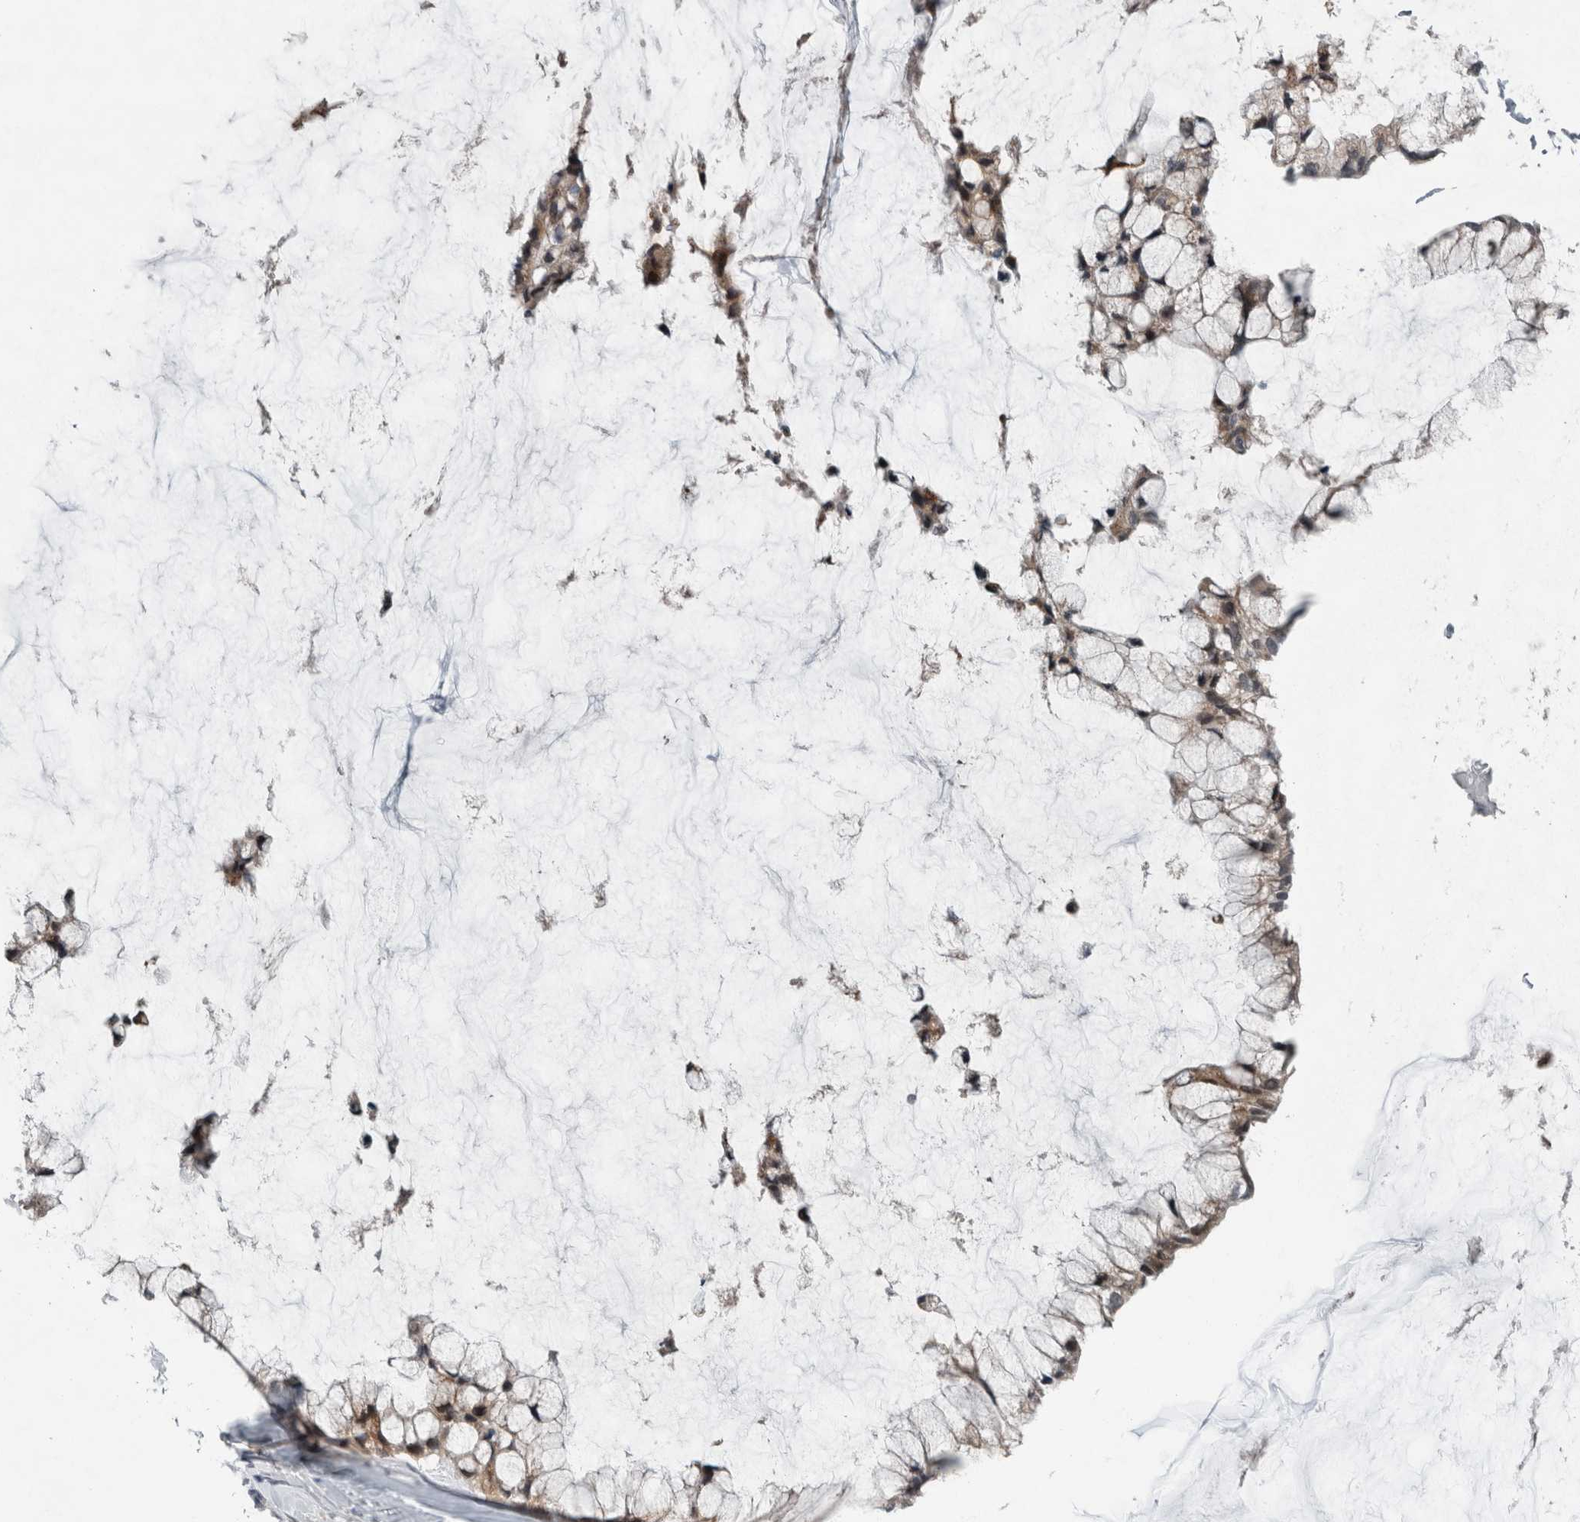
{"staining": {"intensity": "weak", "quantity": ">75%", "location": "cytoplasmic/membranous"}, "tissue": "ovarian cancer", "cell_type": "Tumor cells", "image_type": "cancer", "snomed": [{"axis": "morphology", "description": "Cystadenocarcinoma, mucinous, NOS"}, {"axis": "topography", "description": "Ovary"}], "caption": "Protein expression analysis of ovarian cancer (mucinous cystadenocarcinoma) demonstrates weak cytoplasmic/membranous expression in about >75% of tumor cells.", "gene": "GBA2", "patient": {"sex": "female", "age": 39}}